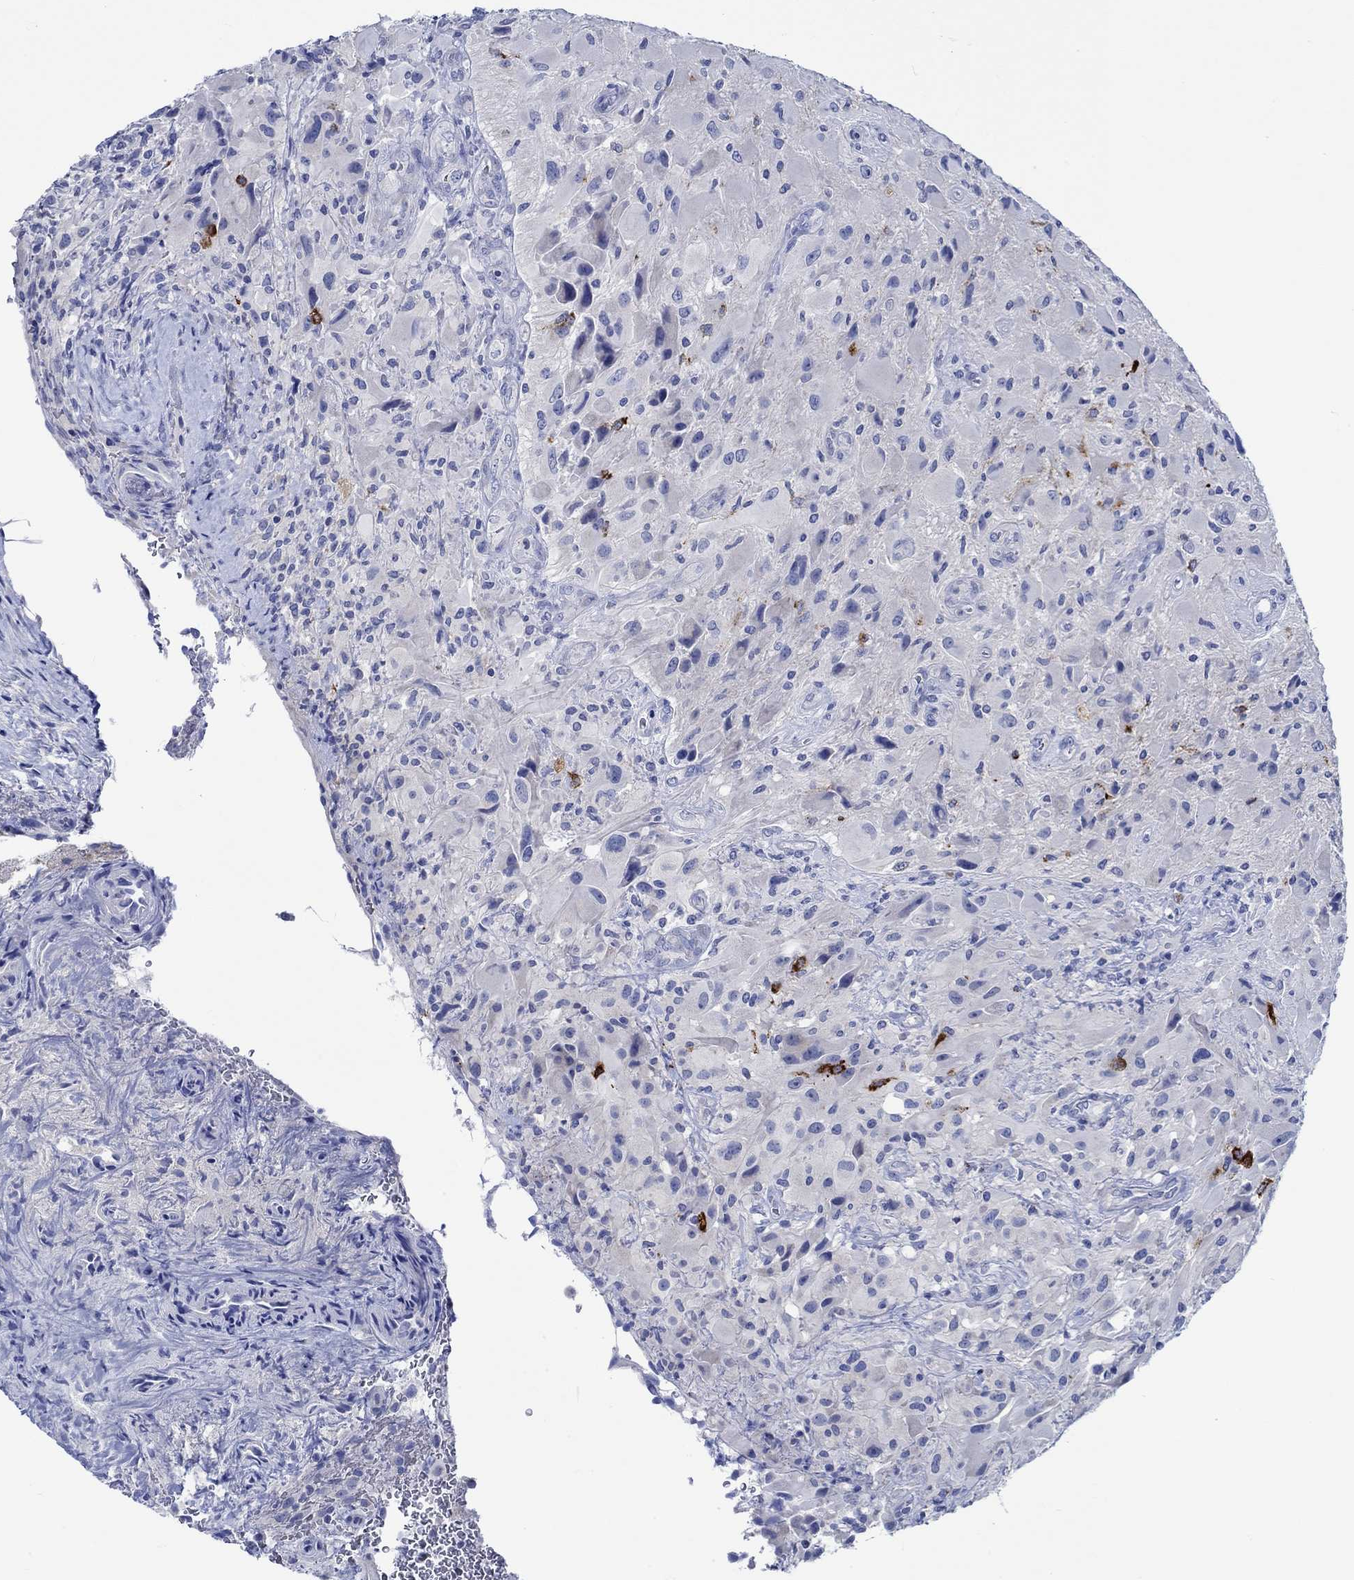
{"staining": {"intensity": "negative", "quantity": "none", "location": "none"}, "tissue": "glioma", "cell_type": "Tumor cells", "image_type": "cancer", "snomed": [{"axis": "morphology", "description": "Glioma, malignant, High grade"}, {"axis": "topography", "description": "Cerebral cortex"}], "caption": "High magnification brightfield microscopy of malignant high-grade glioma stained with DAB (brown) and counterstained with hematoxylin (blue): tumor cells show no significant positivity.", "gene": "PTPRN2", "patient": {"sex": "male", "age": 35}}